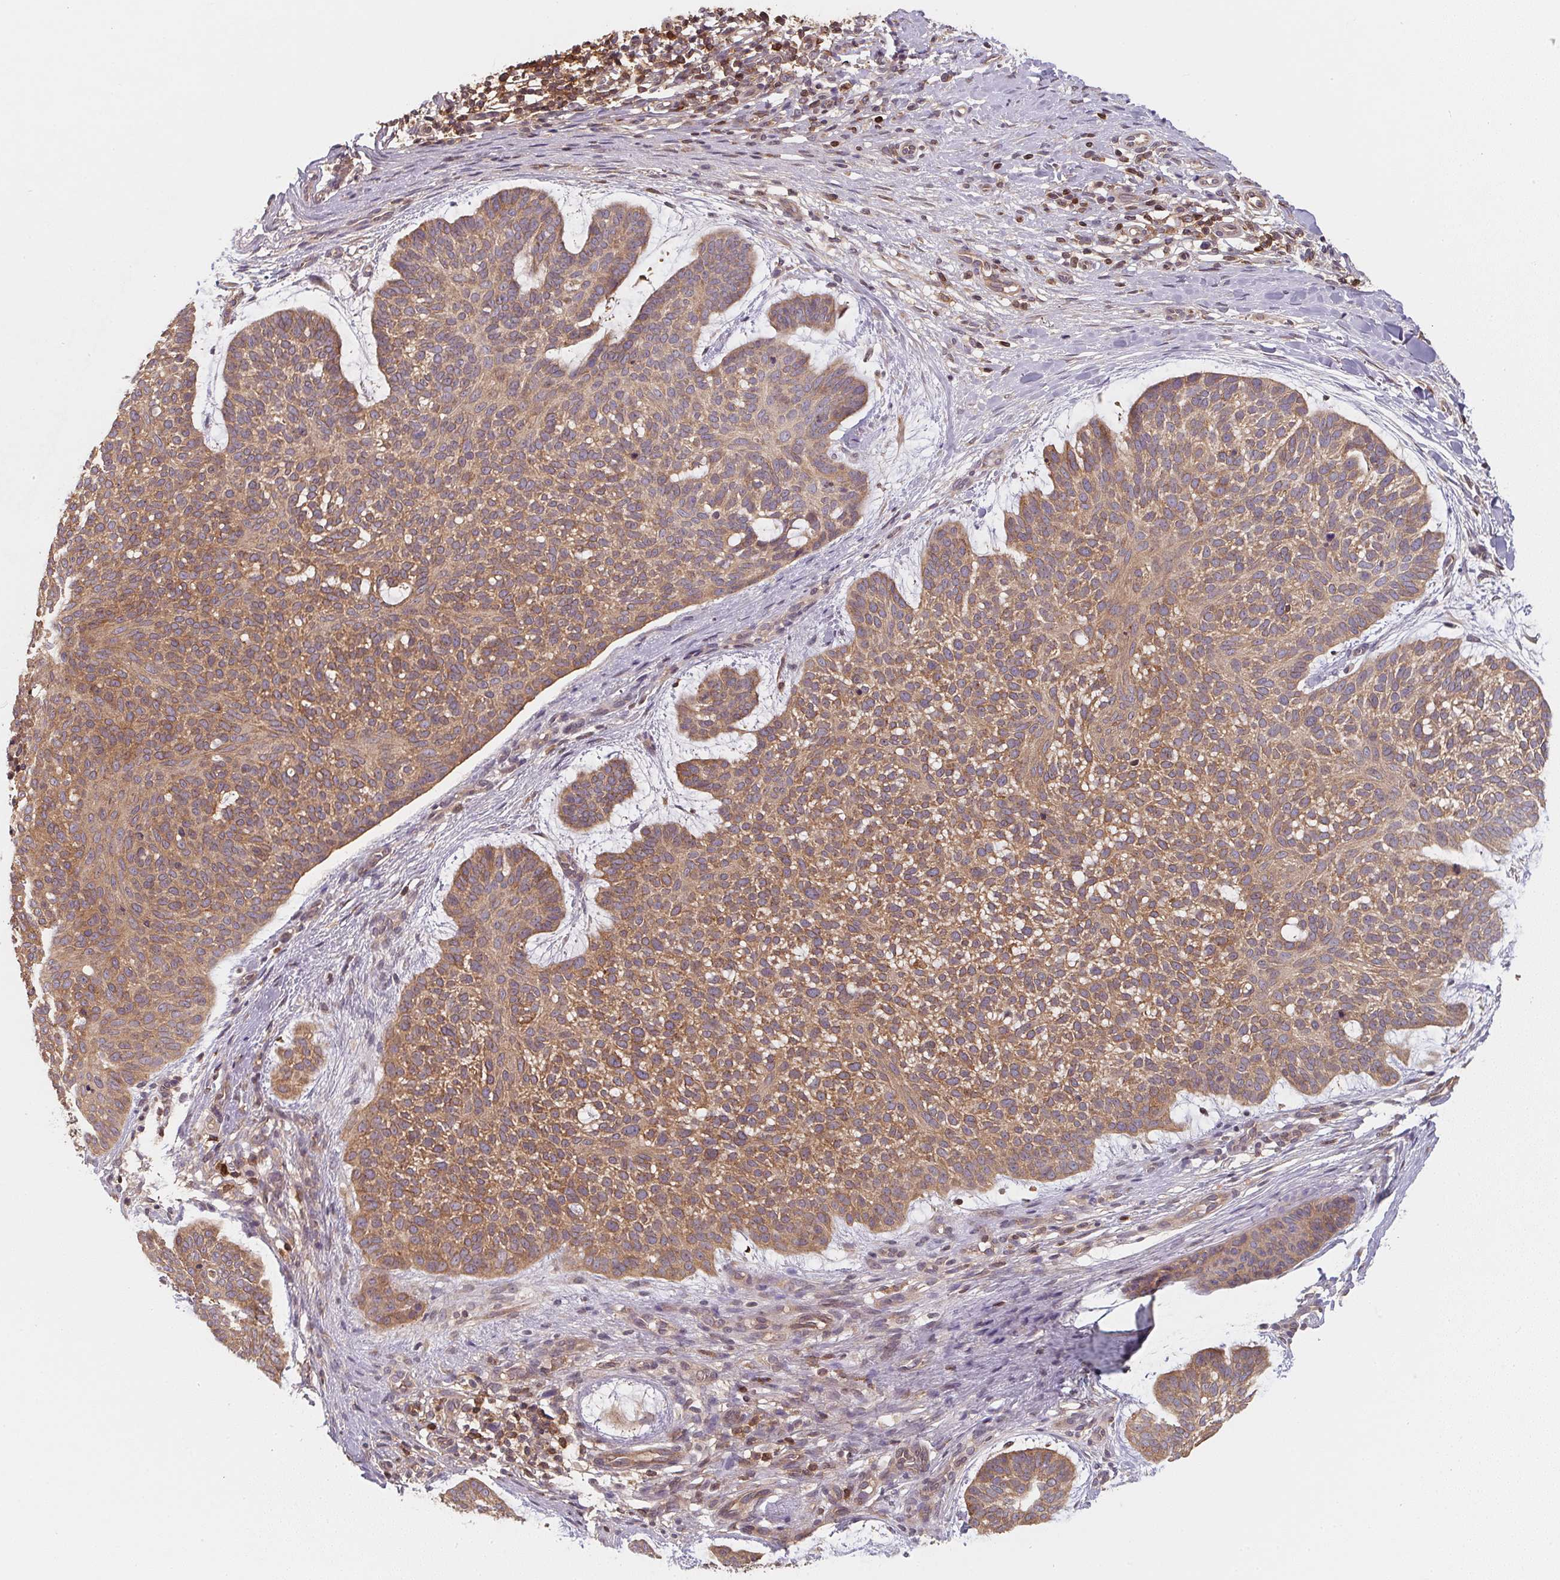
{"staining": {"intensity": "weak", "quantity": ">75%", "location": "cytoplasmic/membranous"}, "tissue": "skin cancer", "cell_type": "Tumor cells", "image_type": "cancer", "snomed": [{"axis": "morphology", "description": "Basal cell carcinoma"}, {"axis": "topography", "description": "Skin"}], "caption": "A low amount of weak cytoplasmic/membranous expression is identified in about >75% of tumor cells in basal cell carcinoma (skin) tissue.", "gene": "ANKRD13A", "patient": {"sex": "male", "age": 64}}